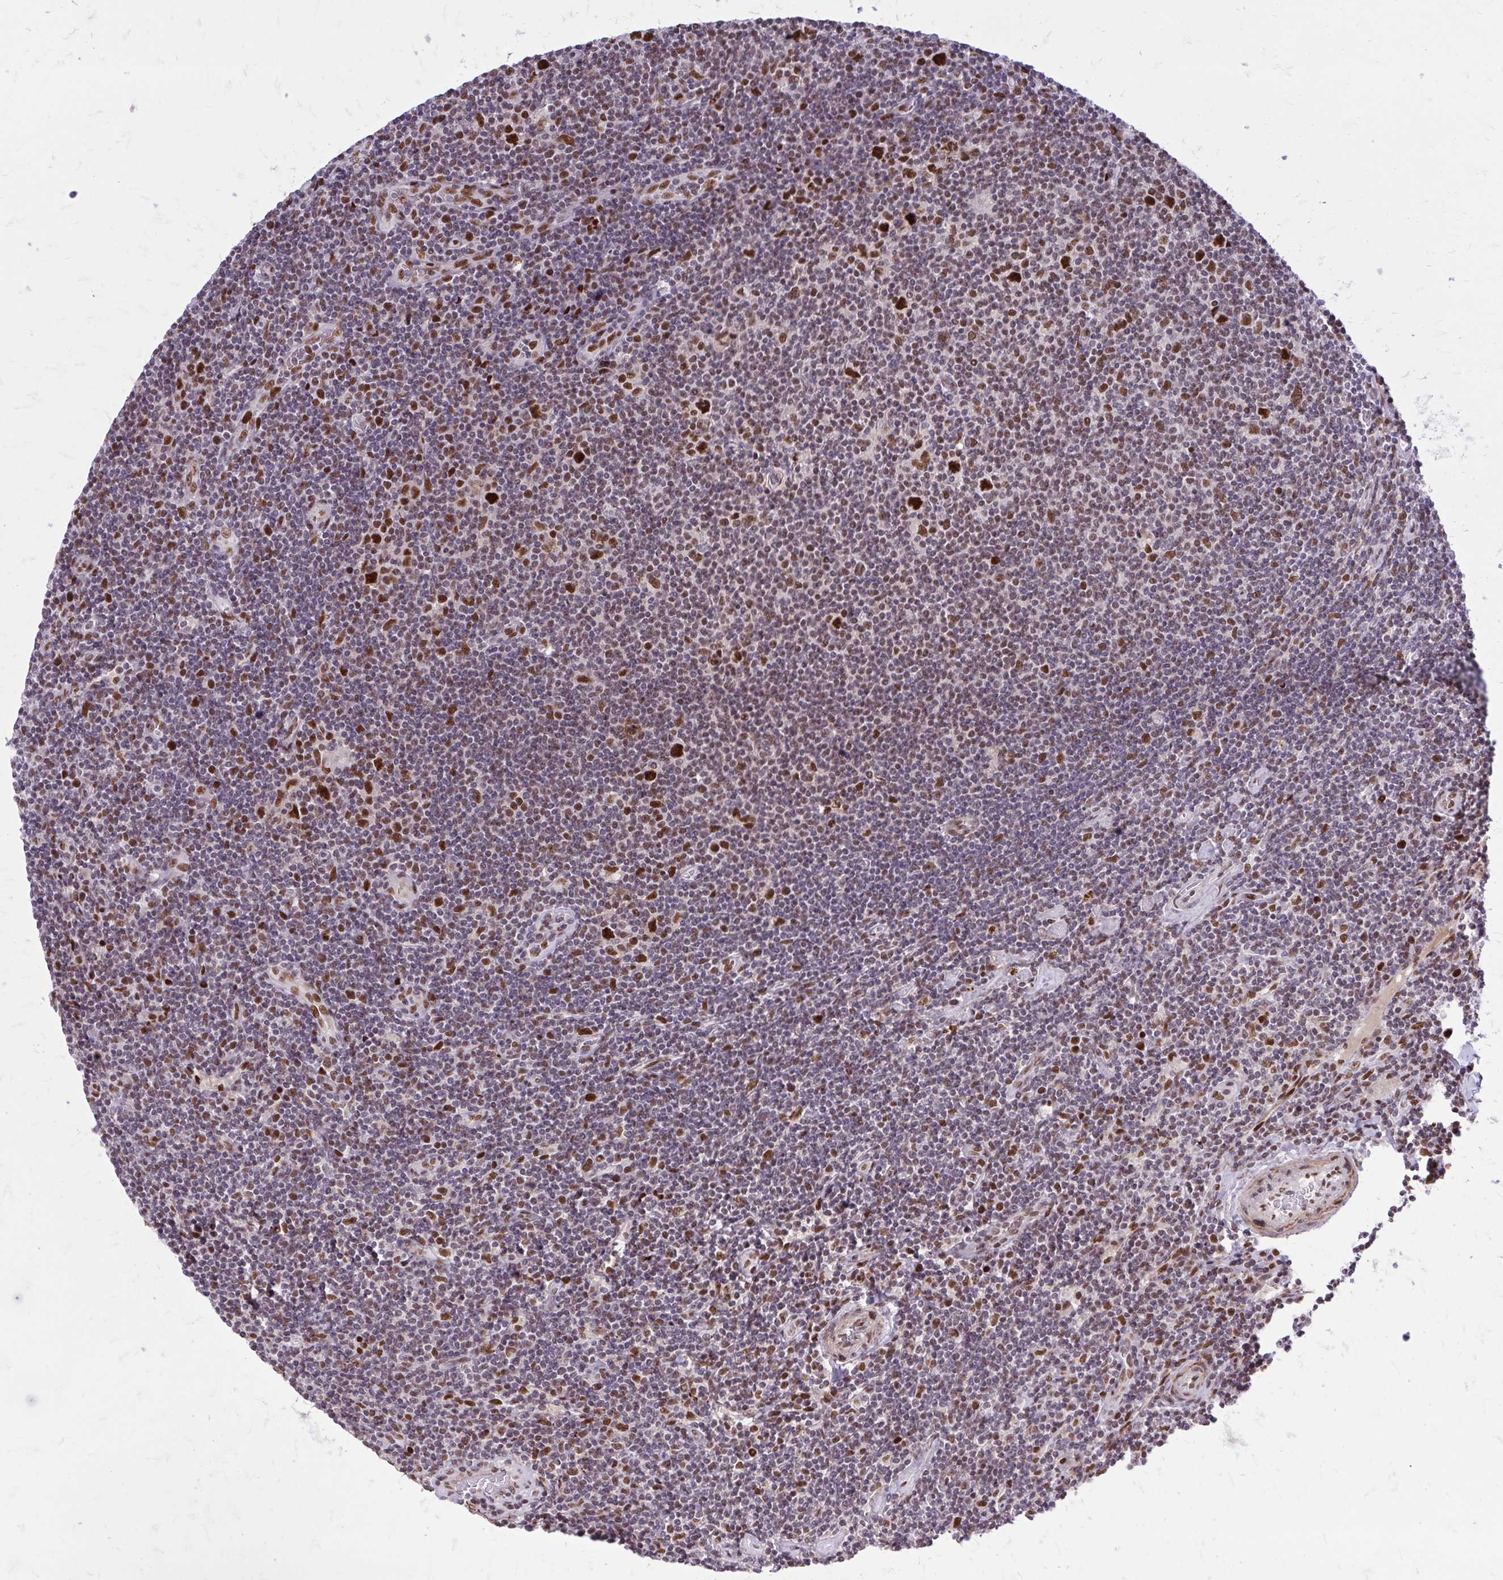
{"staining": {"intensity": "strong", "quantity": ">75%", "location": "nuclear"}, "tissue": "lymphoma", "cell_type": "Tumor cells", "image_type": "cancer", "snomed": [{"axis": "morphology", "description": "Hodgkin's disease, NOS"}, {"axis": "topography", "description": "Lymph node"}], "caption": "Immunohistochemistry (IHC) staining of lymphoma, which exhibits high levels of strong nuclear expression in approximately >75% of tumor cells indicating strong nuclear protein positivity. The staining was performed using DAB (3,3'-diaminobenzidine) (brown) for protein detection and nuclei were counterstained in hematoxylin (blue).", "gene": "PSME4", "patient": {"sex": "male", "age": 40}}